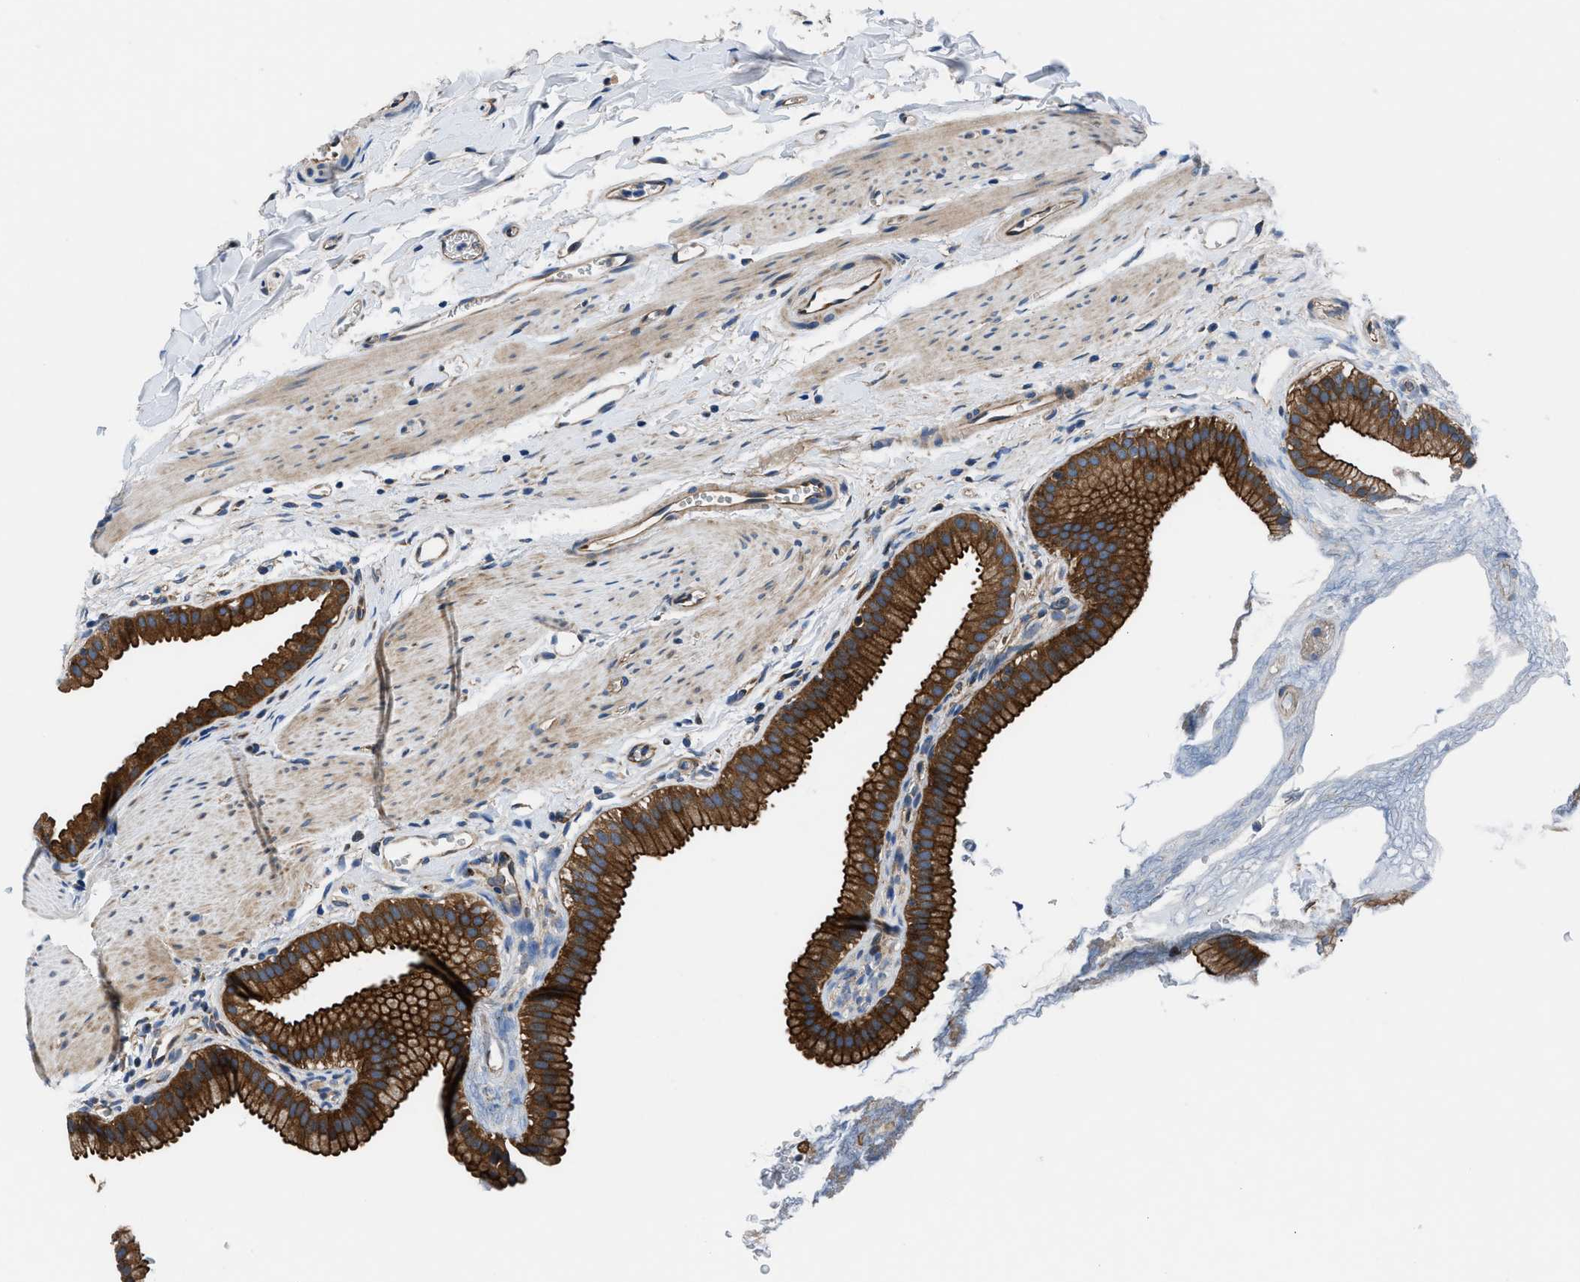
{"staining": {"intensity": "strong", "quantity": ">75%", "location": "cytoplasmic/membranous"}, "tissue": "gallbladder", "cell_type": "Glandular cells", "image_type": "normal", "snomed": [{"axis": "morphology", "description": "Normal tissue, NOS"}, {"axis": "topography", "description": "Gallbladder"}], "caption": "A brown stain highlights strong cytoplasmic/membranous staining of a protein in glandular cells of normal gallbladder.", "gene": "TRIP4", "patient": {"sex": "female", "age": 64}}